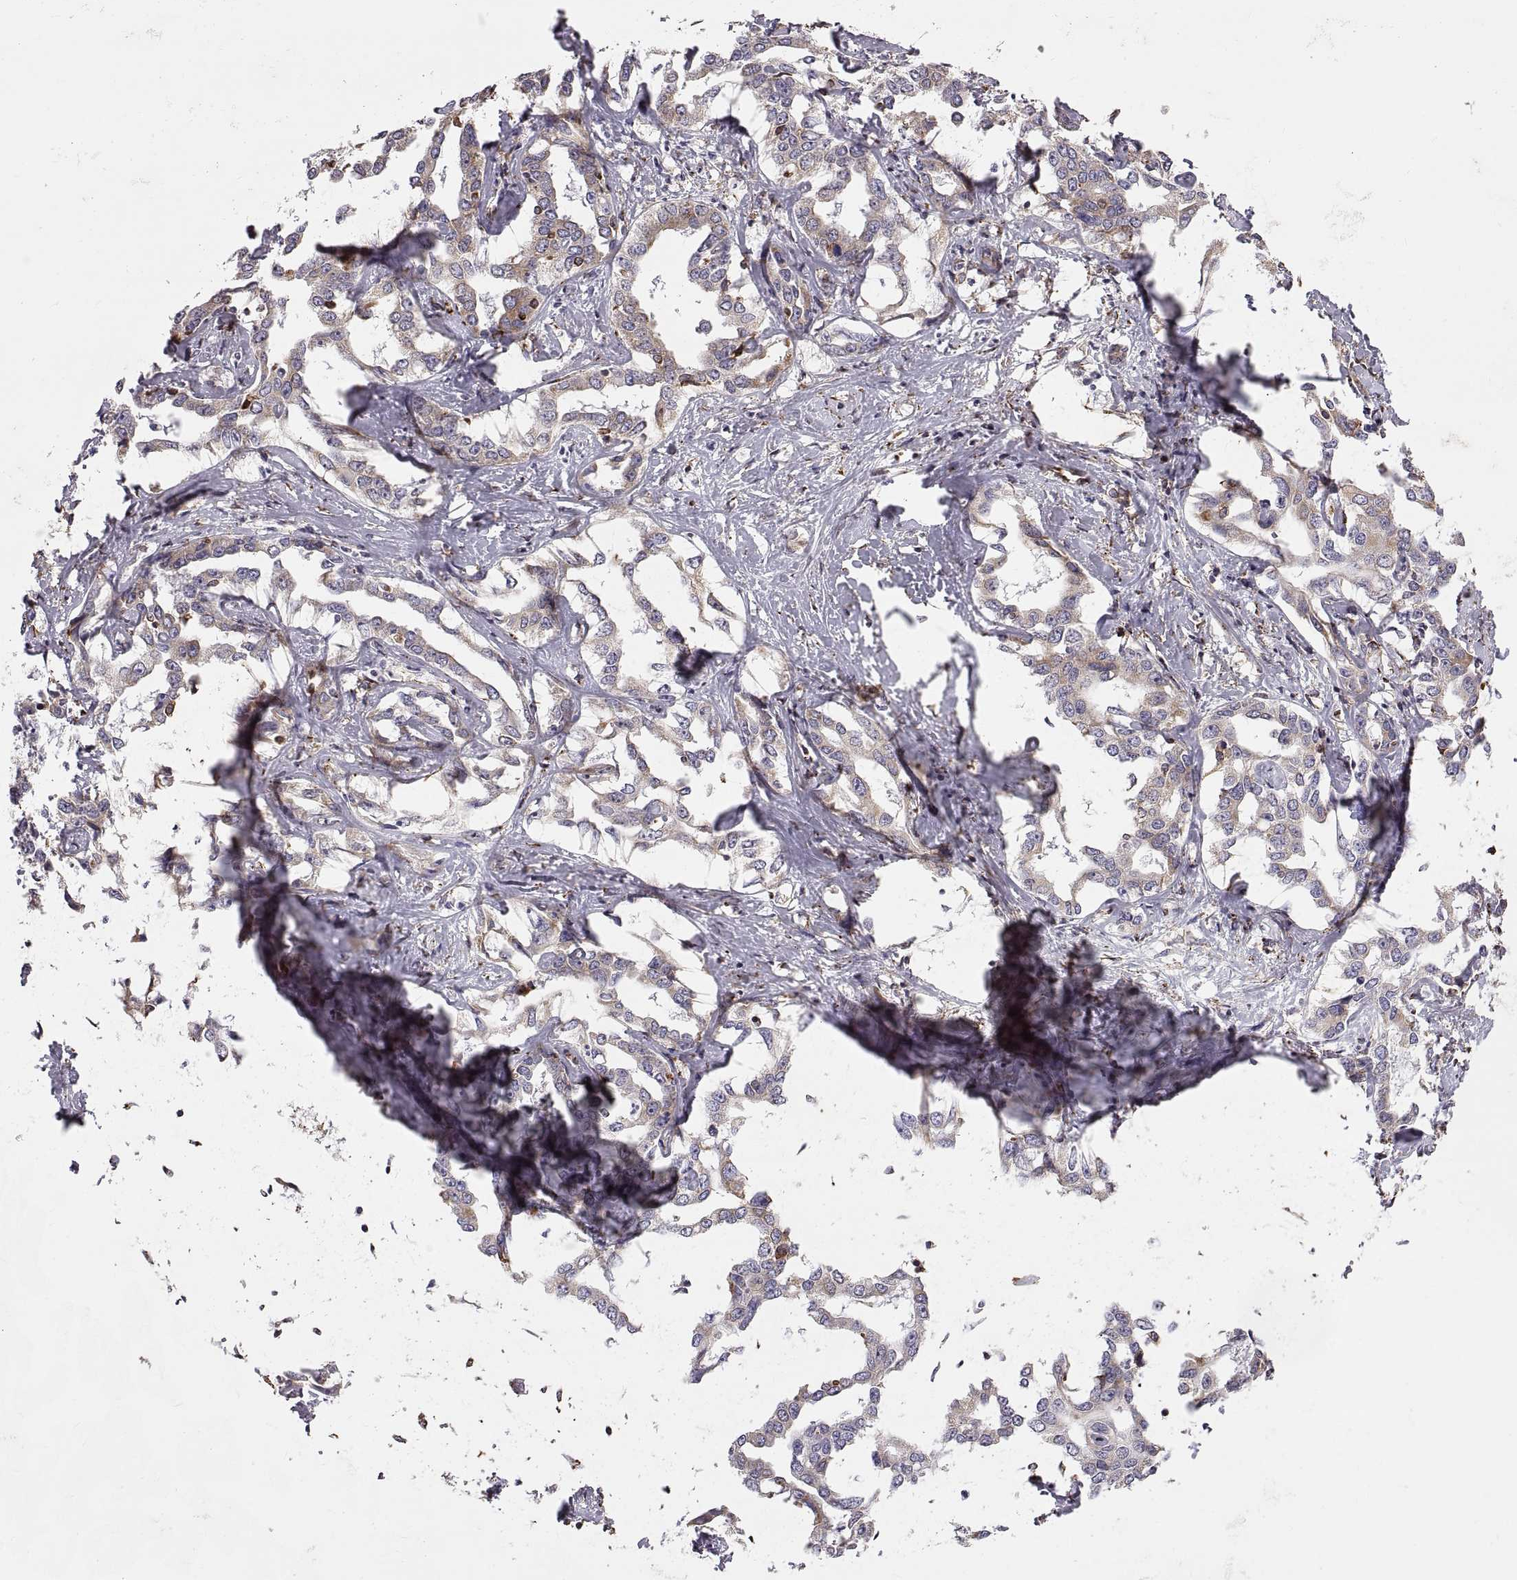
{"staining": {"intensity": "weak", "quantity": ">75%", "location": "cytoplasmic/membranous"}, "tissue": "liver cancer", "cell_type": "Tumor cells", "image_type": "cancer", "snomed": [{"axis": "morphology", "description": "Cholangiocarcinoma"}, {"axis": "topography", "description": "Liver"}], "caption": "Immunohistochemical staining of liver cancer demonstrates low levels of weak cytoplasmic/membranous expression in approximately >75% of tumor cells.", "gene": "PLEKHB2", "patient": {"sex": "male", "age": 59}}